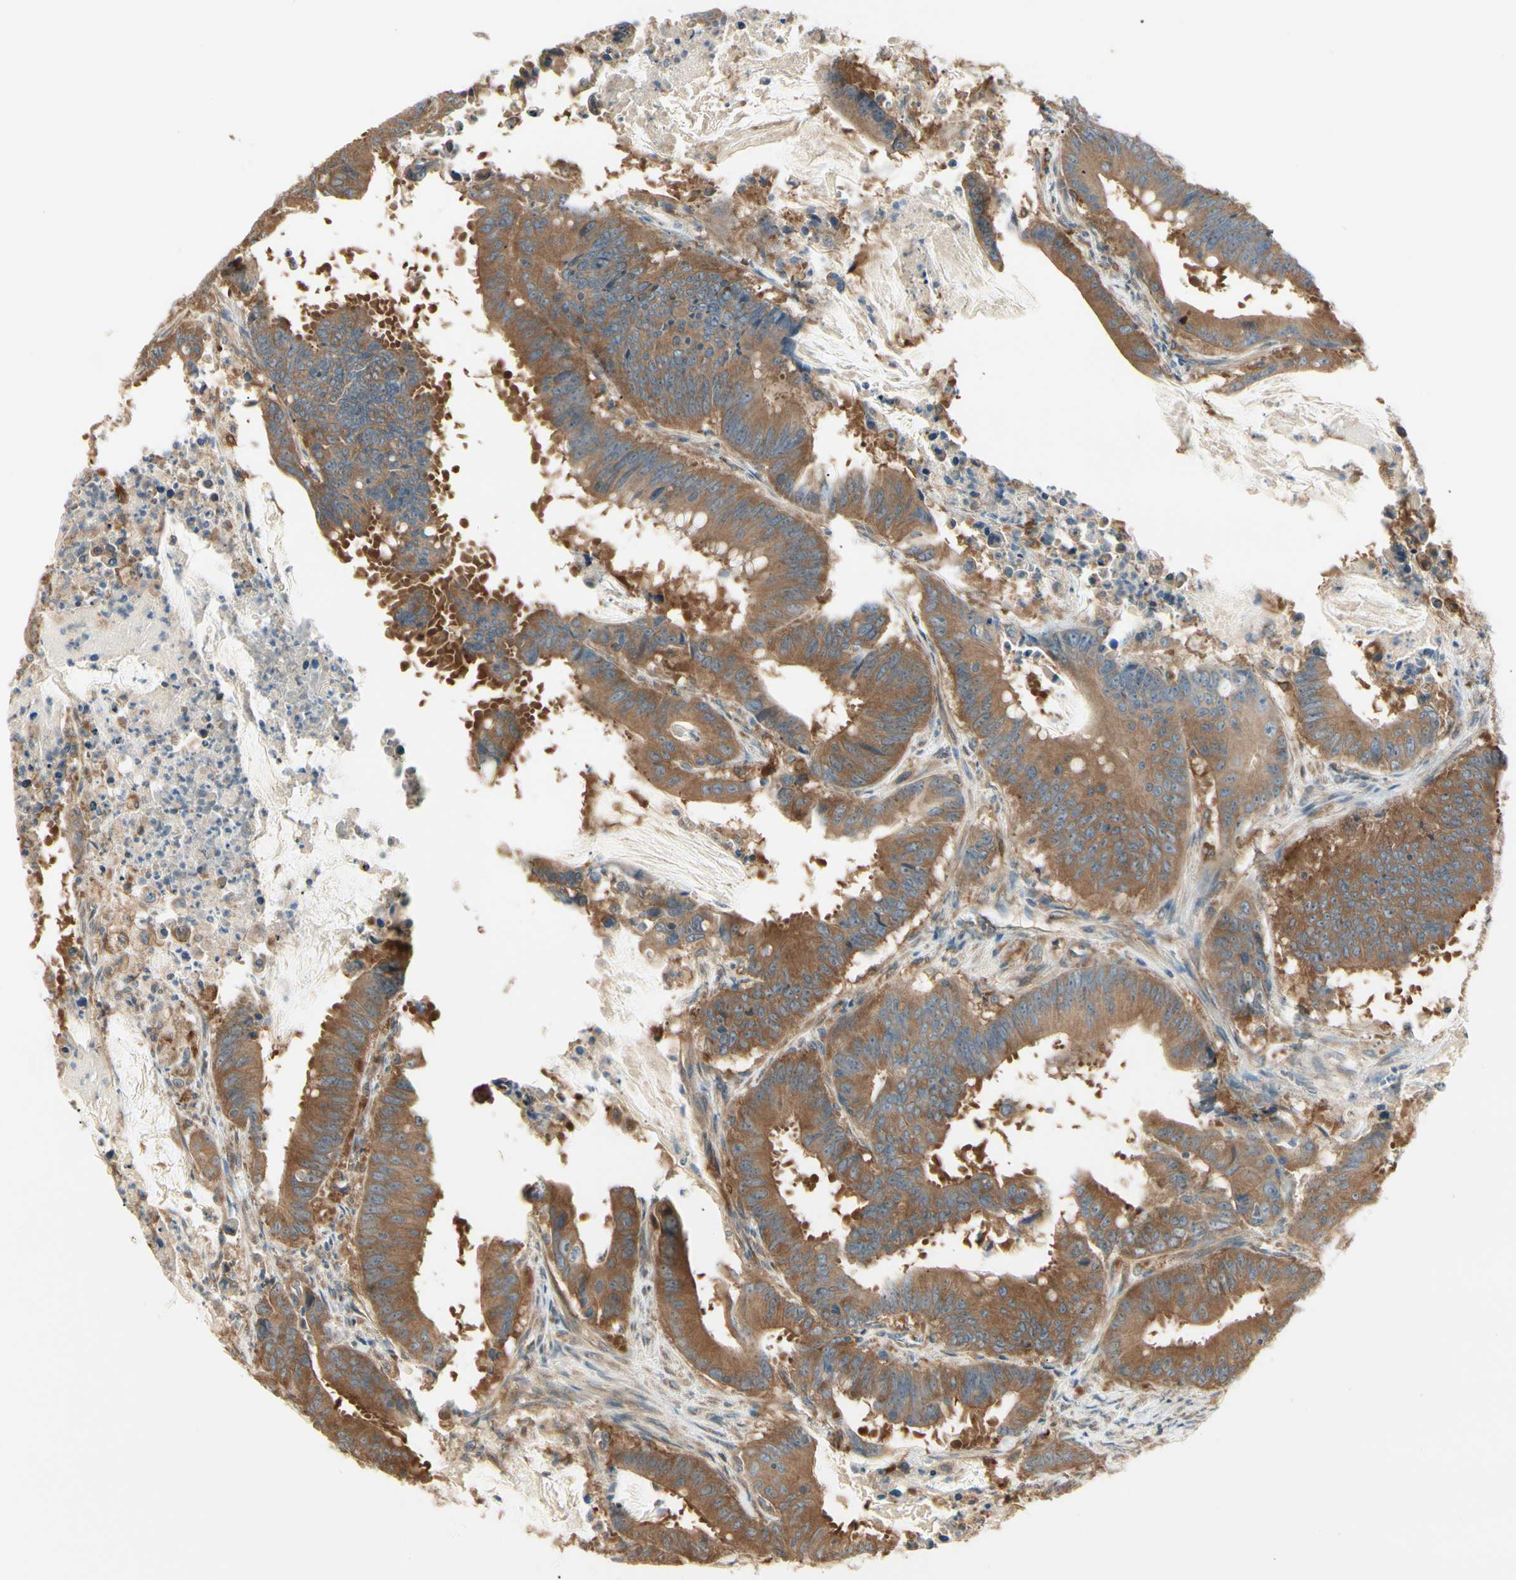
{"staining": {"intensity": "moderate", "quantity": ">75%", "location": "cytoplasmic/membranous"}, "tissue": "colorectal cancer", "cell_type": "Tumor cells", "image_type": "cancer", "snomed": [{"axis": "morphology", "description": "Adenocarcinoma, NOS"}, {"axis": "topography", "description": "Colon"}], "caption": "Immunohistochemical staining of colorectal cancer (adenocarcinoma) reveals moderate cytoplasmic/membranous protein positivity in approximately >75% of tumor cells. Immunohistochemistry stains the protein in brown and the nuclei are stained blue.", "gene": "IRAG1", "patient": {"sex": "male", "age": 45}}